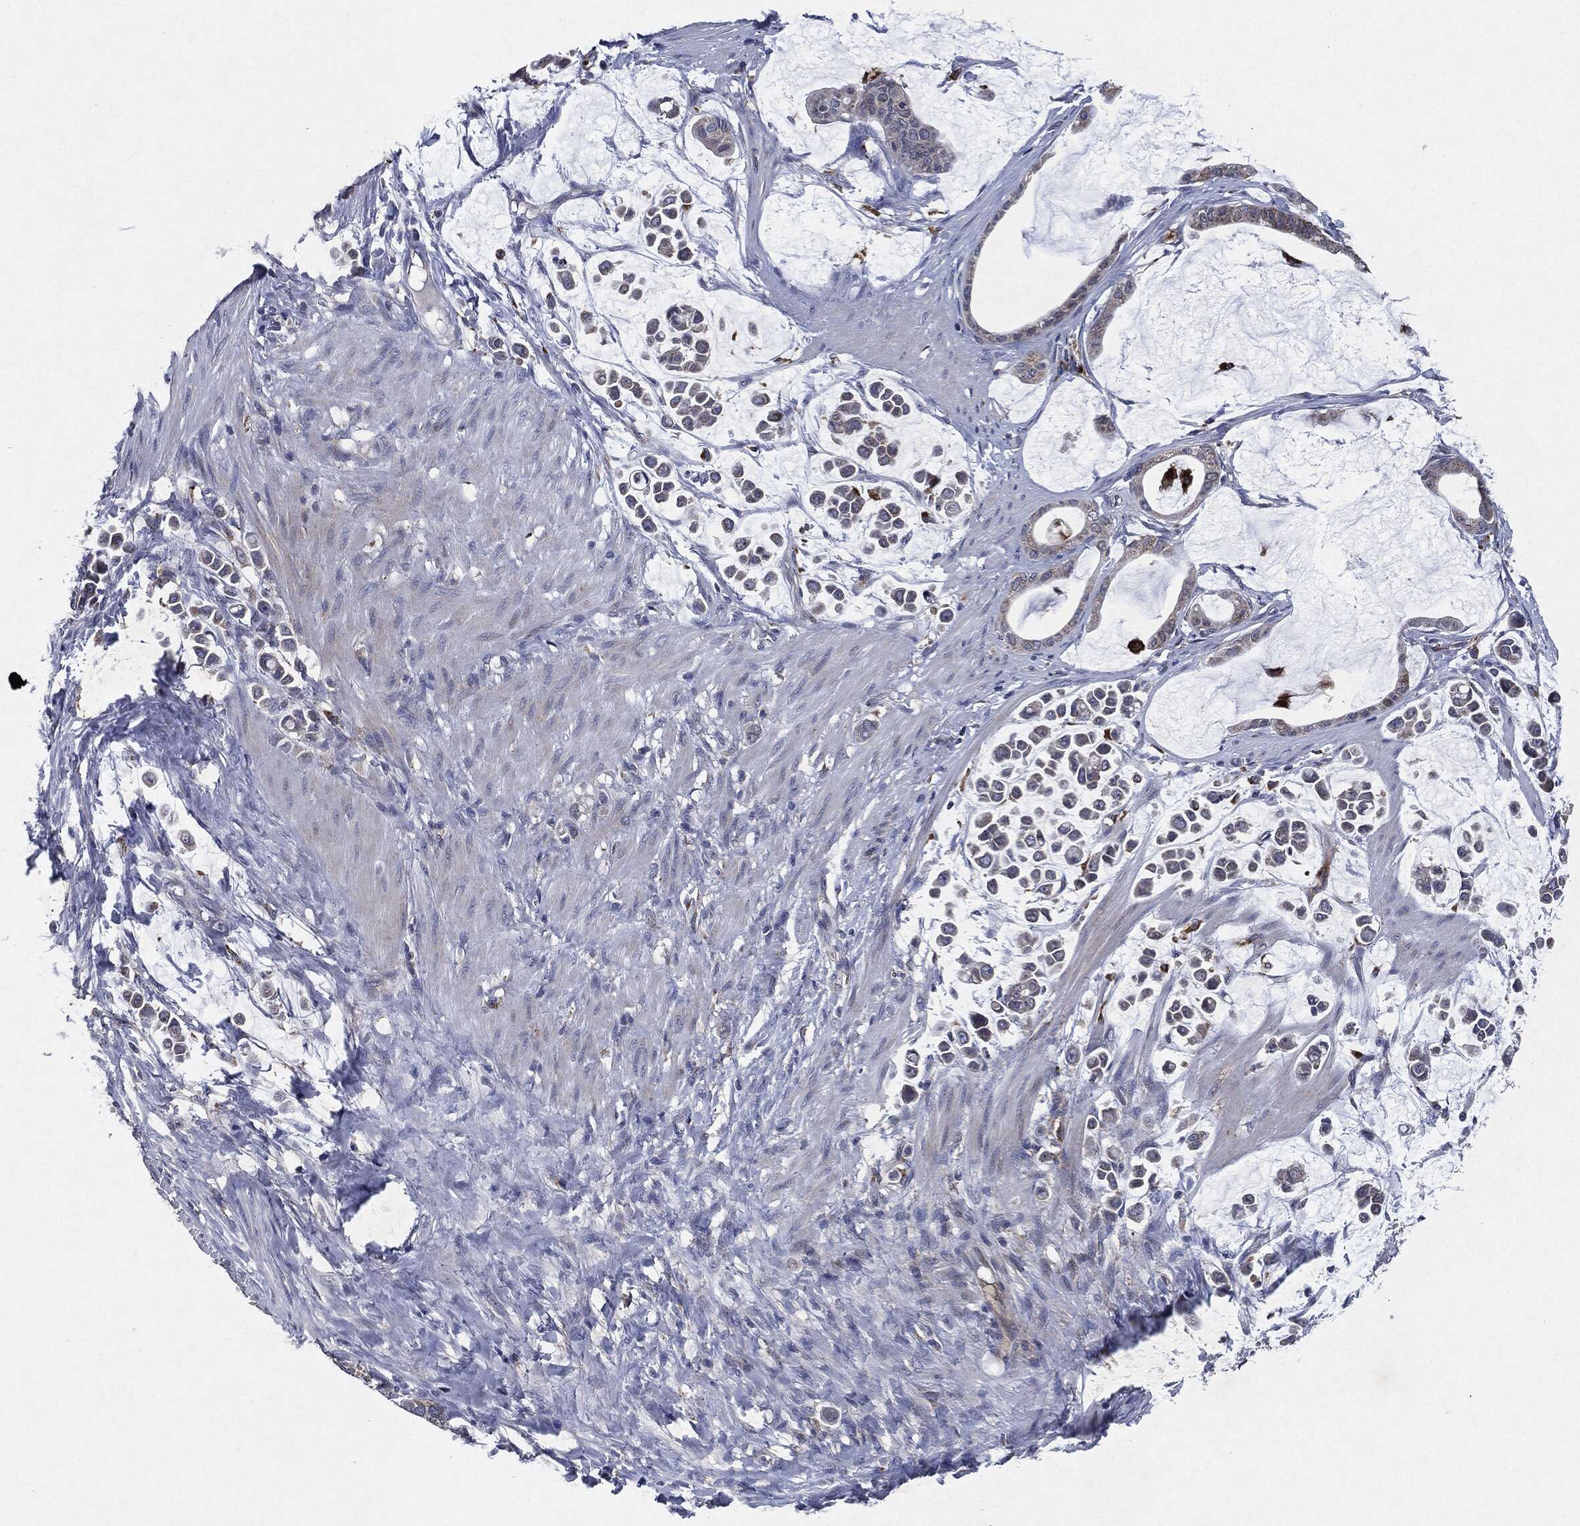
{"staining": {"intensity": "negative", "quantity": "none", "location": "none"}, "tissue": "stomach cancer", "cell_type": "Tumor cells", "image_type": "cancer", "snomed": [{"axis": "morphology", "description": "Adenocarcinoma, NOS"}, {"axis": "topography", "description": "Stomach"}], "caption": "IHC image of human stomach cancer (adenocarcinoma) stained for a protein (brown), which shows no expression in tumor cells. The staining was performed using DAB (3,3'-diaminobenzidine) to visualize the protein expression in brown, while the nuclei were stained in blue with hematoxylin (Magnification: 20x).", "gene": "SLC31A2", "patient": {"sex": "male", "age": 82}}